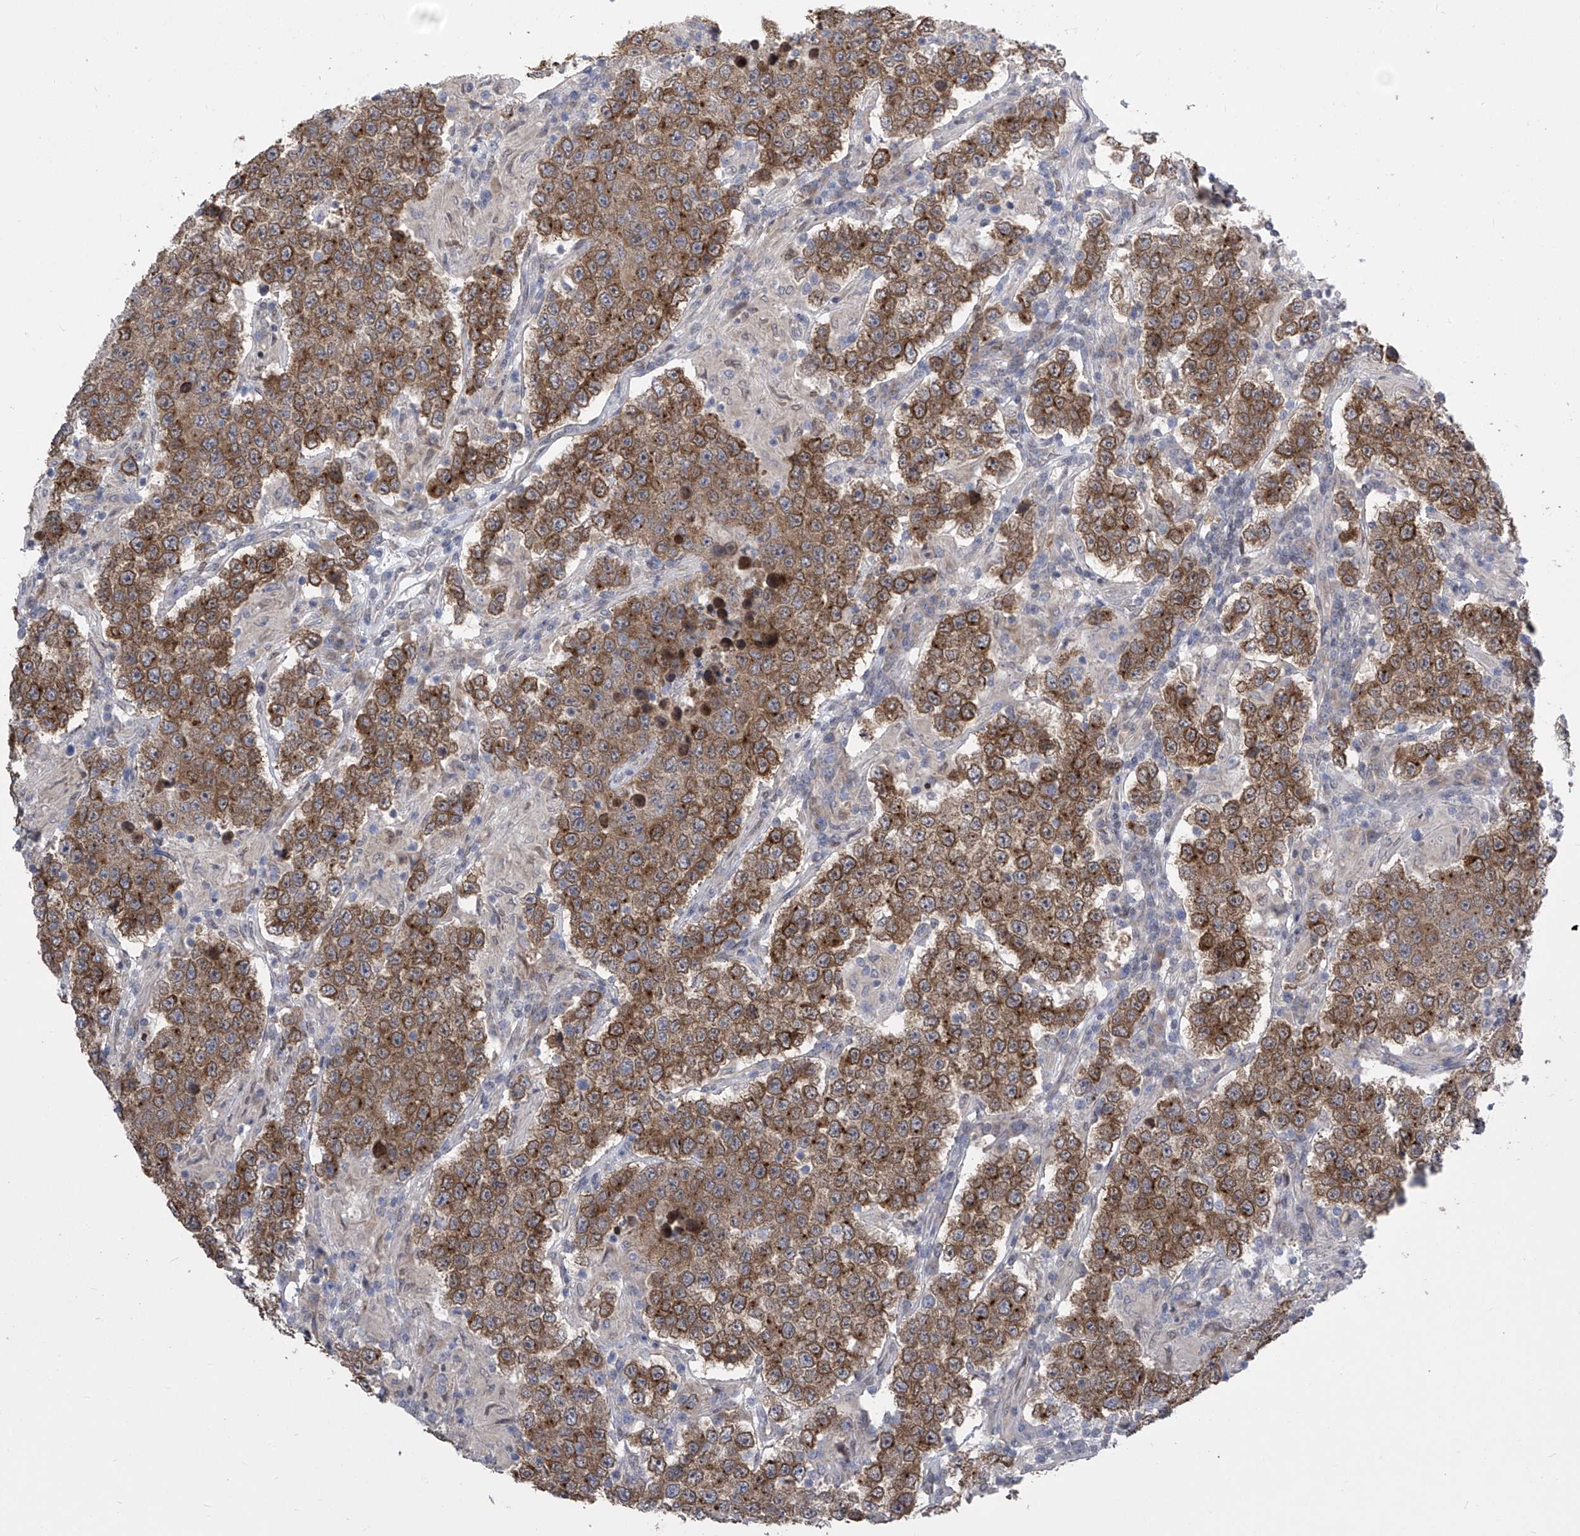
{"staining": {"intensity": "moderate", "quantity": ">75%", "location": "cytoplasmic/membranous"}, "tissue": "testis cancer", "cell_type": "Tumor cells", "image_type": "cancer", "snomed": [{"axis": "morphology", "description": "Normal tissue, NOS"}, {"axis": "morphology", "description": "Urothelial carcinoma, High grade"}, {"axis": "morphology", "description": "Seminoma, NOS"}, {"axis": "morphology", "description": "Carcinoma, Embryonal, NOS"}, {"axis": "topography", "description": "Urinary bladder"}, {"axis": "topography", "description": "Testis"}], "caption": "A histopathology image of high-grade urothelial carcinoma (testis) stained for a protein shows moderate cytoplasmic/membranous brown staining in tumor cells. (DAB IHC with brightfield microscopy, high magnification).", "gene": "CETN2", "patient": {"sex": "male", "age": 41}}